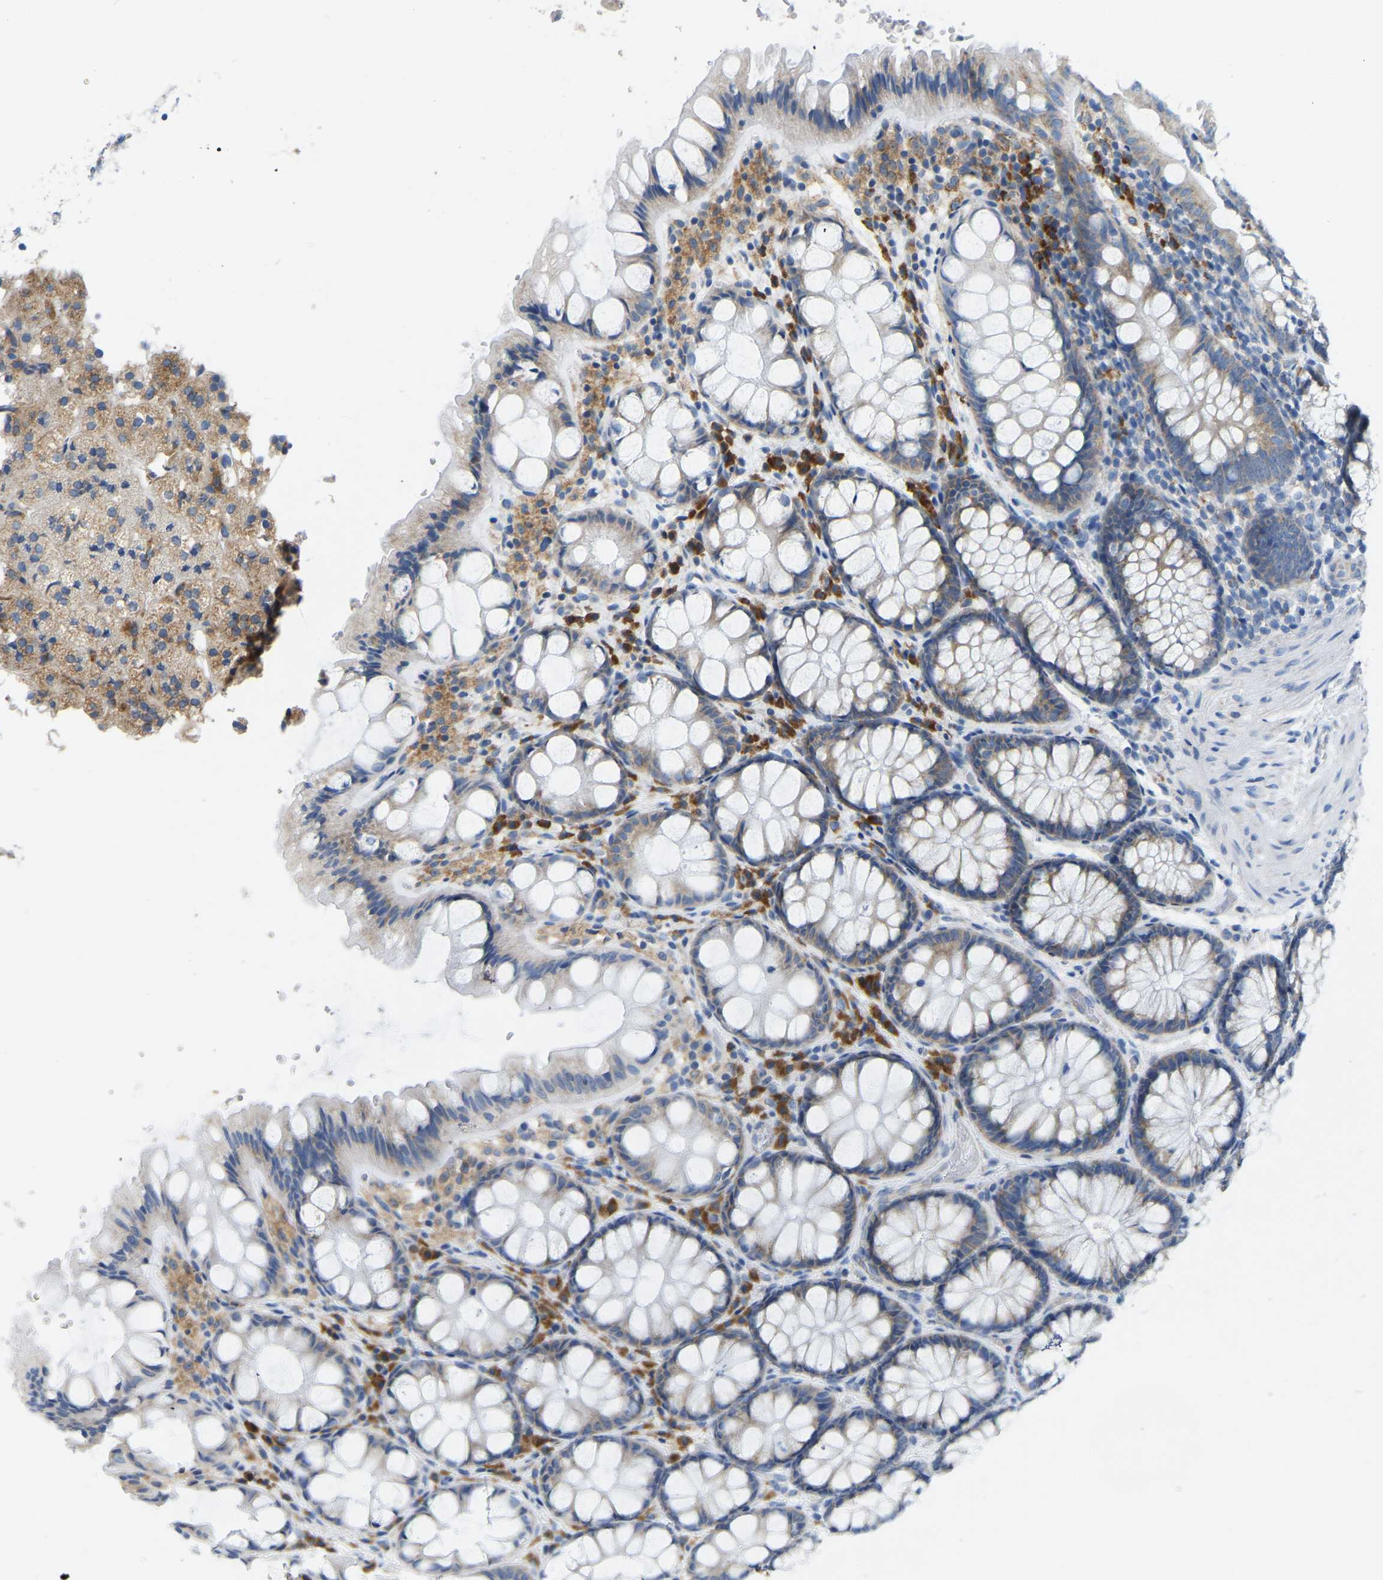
{"staining": {"intensity": "negative", "quantity": "none", "location": "none"}, "tissue": "colon", "cell_type": "Endothelial cells", "image_type": "normal", "snomed": [{"axis": "morphology", "description": "Normal tissue, NOS"}, {"axis": "topography", "description": "Colon"}], "caption": "Immunohistochemical staining of benign human colon demonstrates no significant positivity in endothelial cells. The staining is performed using DAB brown chromogen with nuclei counter-stained in using hematoxylin.", "gene": "SND1", "patient": {"sex": "male", "age": 47}}